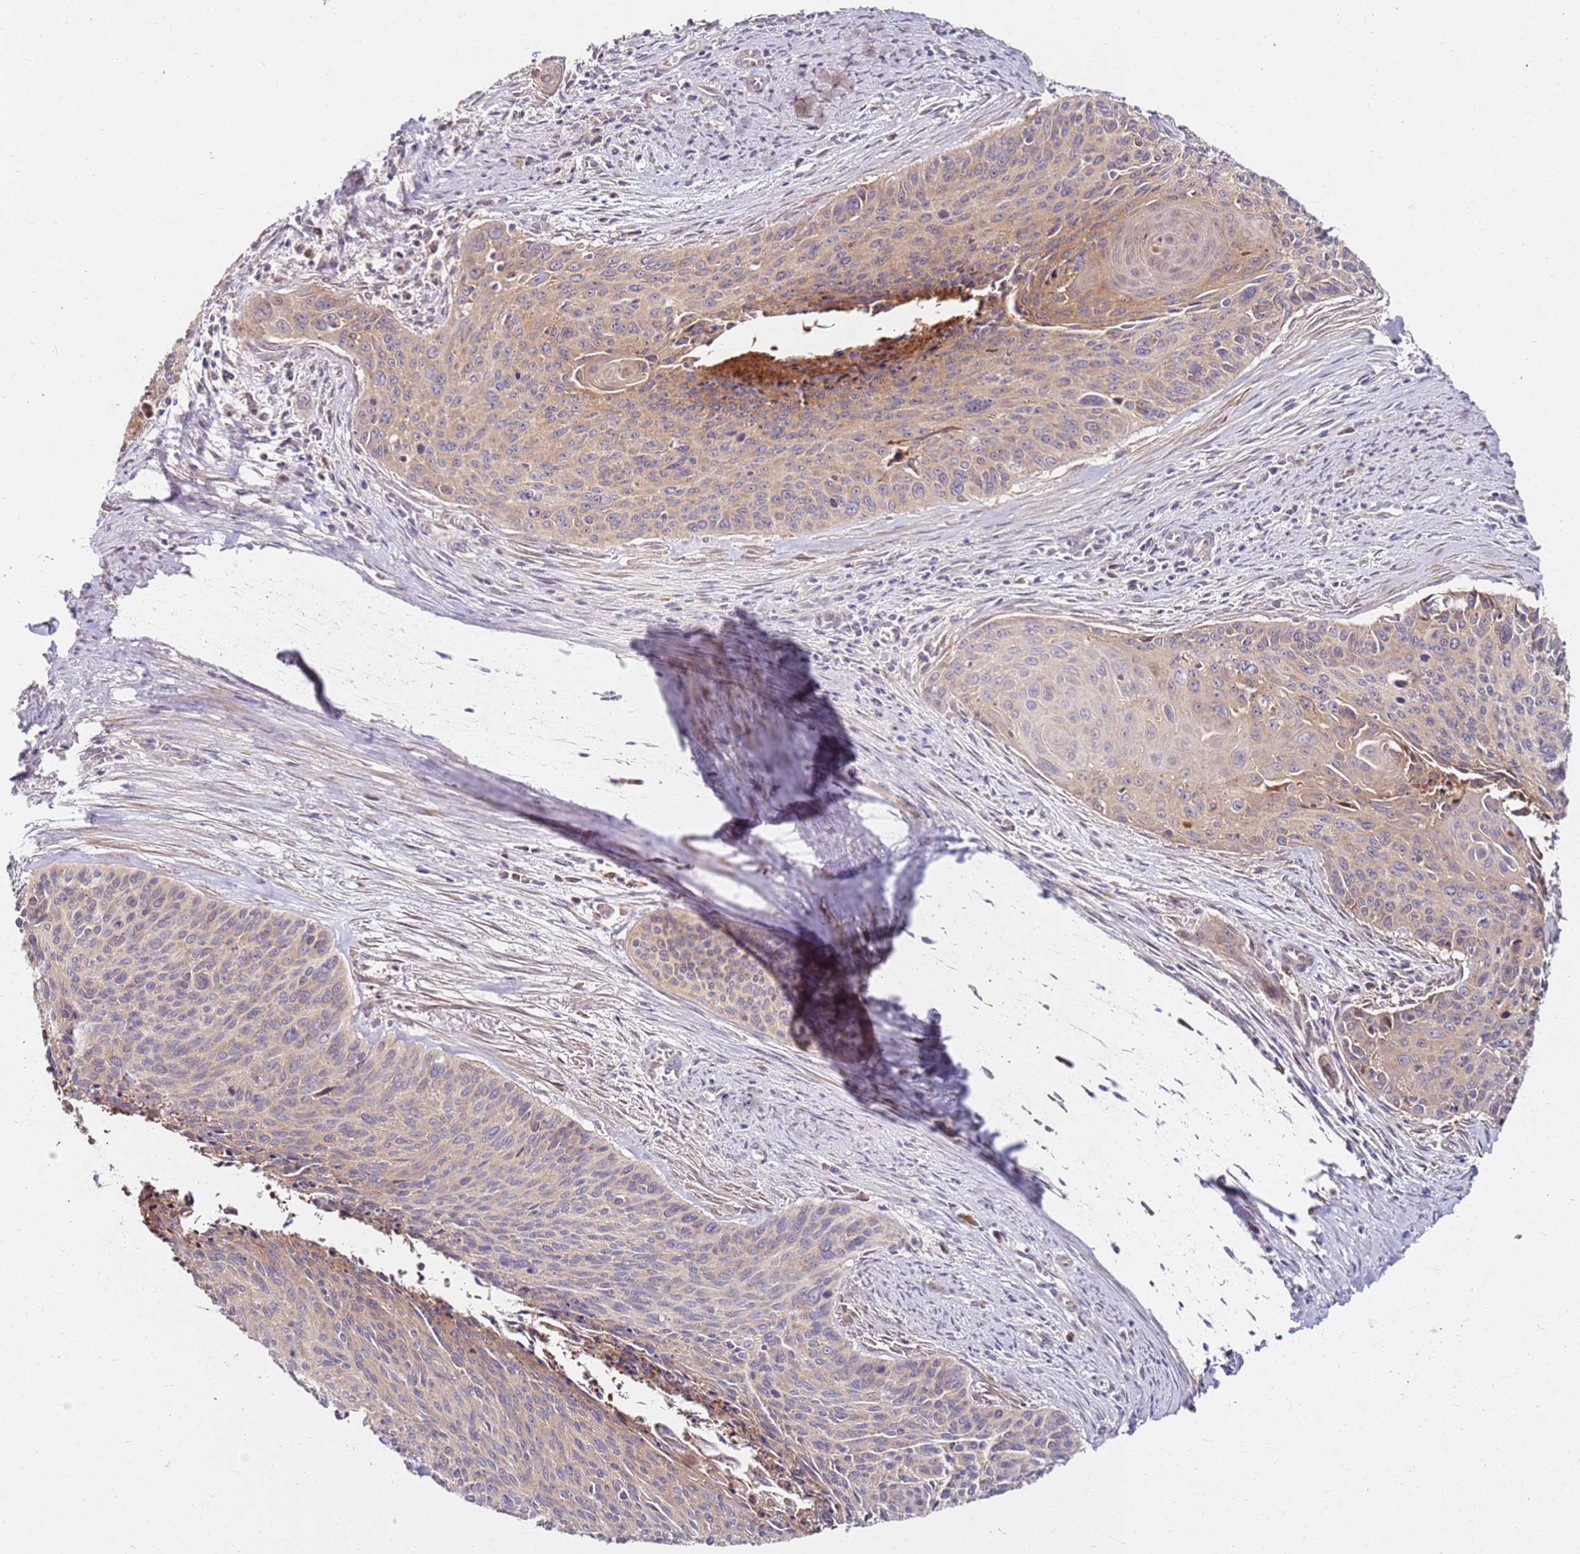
{"staining": {"intensity": "weak", "quantity": "25%-75%", "location": "cytoplasmic/membranous"}, "tissue": "cervical cancer", "cell_type": "Tumor cells", "image_type": "cancer", "snomed": [{"axis": "morphology", "description": "Squamous cell carcinoma, NOS"}, {"axis": "topography", "description": "Cervix"}], "caption": "The photomicrograph exhibits a brown stain indicating the presence of a protein in the cytoplasmic/membranous of tumor cells in squamous cell carcinoma (cervical).", "gene": "RPS3A", "patient": {"sex": "female", "age": 55}}